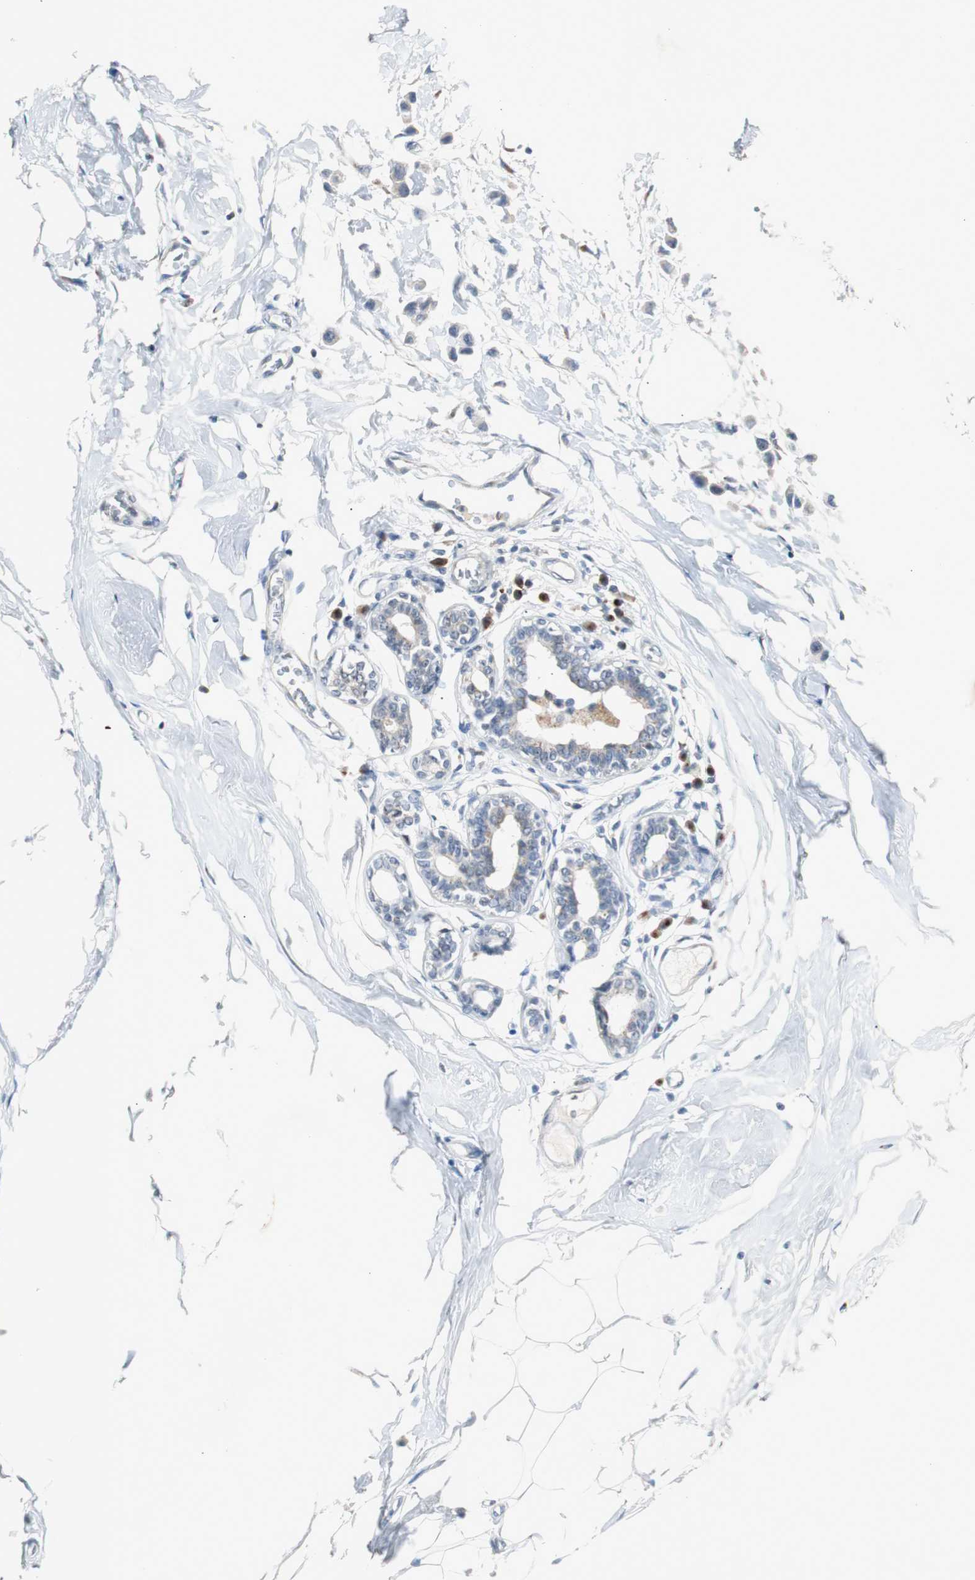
{"staining": {"intensity": "negative", "quantity": "none", "location": "none"}, "tissue": "breast cancer", "cell_type": "Tumor cells", "image_type": "cancer", "snomed": [{"axis": "morphology", "description": "Lobular carcinoma"}, {"axis": "topography", "description": "Breast"}], "caption": "DAB (3,3'-diaminobenzidine) immunohistochemical staining of breast cancer reveals no significant positivity in tumor cells.", "gene": "SOX30", "patient": {"sex": "female", "age": 51}}